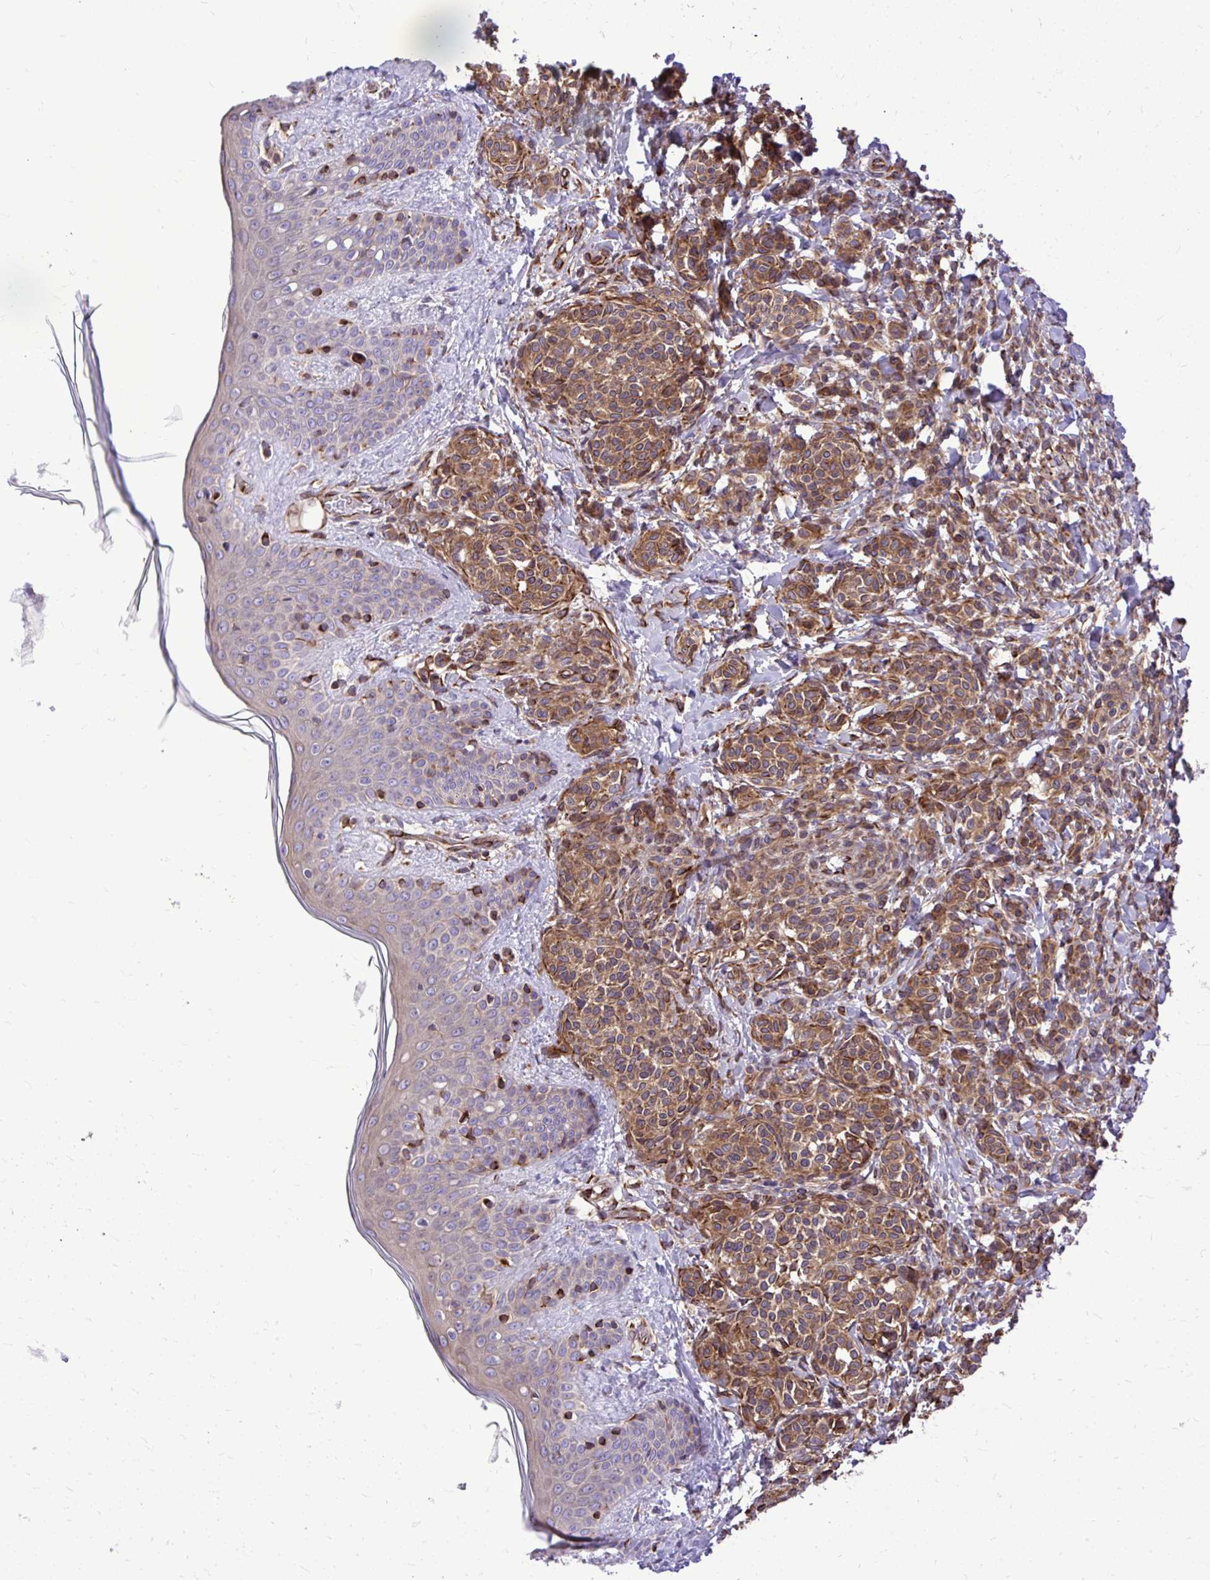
{"staining": {"intensity": "moderate", "quantity": ">75%", "location": "cytoplasmic/membranous"}, "tissue": "skin", "cell_type": "Fibroblasts", "image_type": "normal", "snomed": [{"axis": "morphology", "description": "Normal tissue, NOS"}, {"axis": "topography", "description": "Skin"}], "caption": "A brown stain labels moderate cytoplasmic/membranous staining of a protein in fibroblasts of benign skin.", "gene": "PAIP2", "patient": {"sex": "male", "age": 16}}